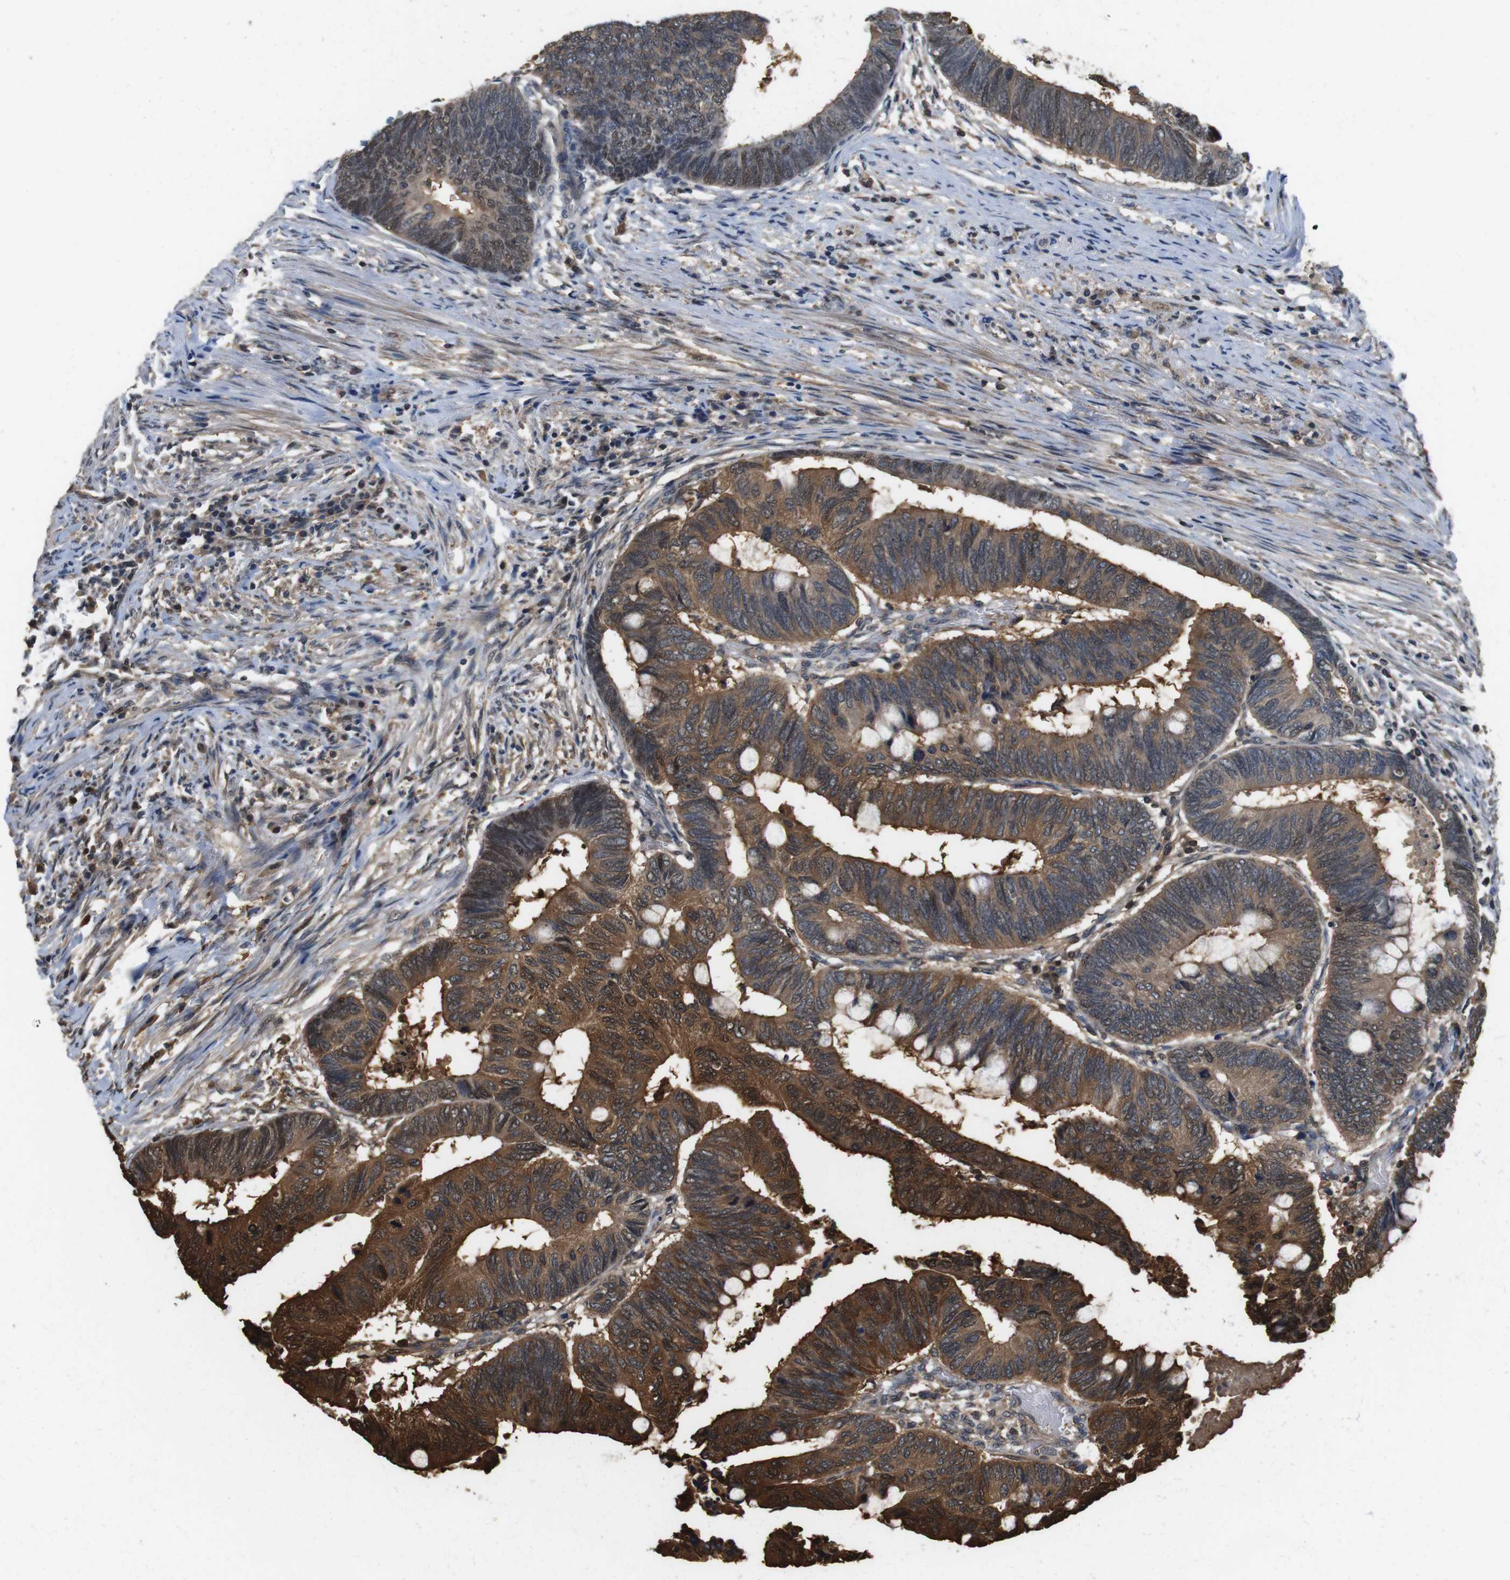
{"staining": {"intensity": "strong", "quantity": ">75%", "location": "cytoplasmic/membranous"}, "tissue": "colorectal cancer", "cell_type": "Tumor cells", "image_type": "cancer", "snomed": [{"axis": "morphology", "description": "Normal tissue, NOS"}, {"axis": "morphology", "description": "Adenocarcinoma, NOS"}, {"axis": "topography", "description": "Rectum"}, {"axis": "topography", "description": "Peripheral nerve tissue"}], "caption": "DAB immunohistochemical staining of colorectal adenocarcinoma displays strong cytoplasmic/membranous protein positivity in about >75% of tumor cells.", "gene": "LDHA", "patient": {"sex": "male", "age": 92}}